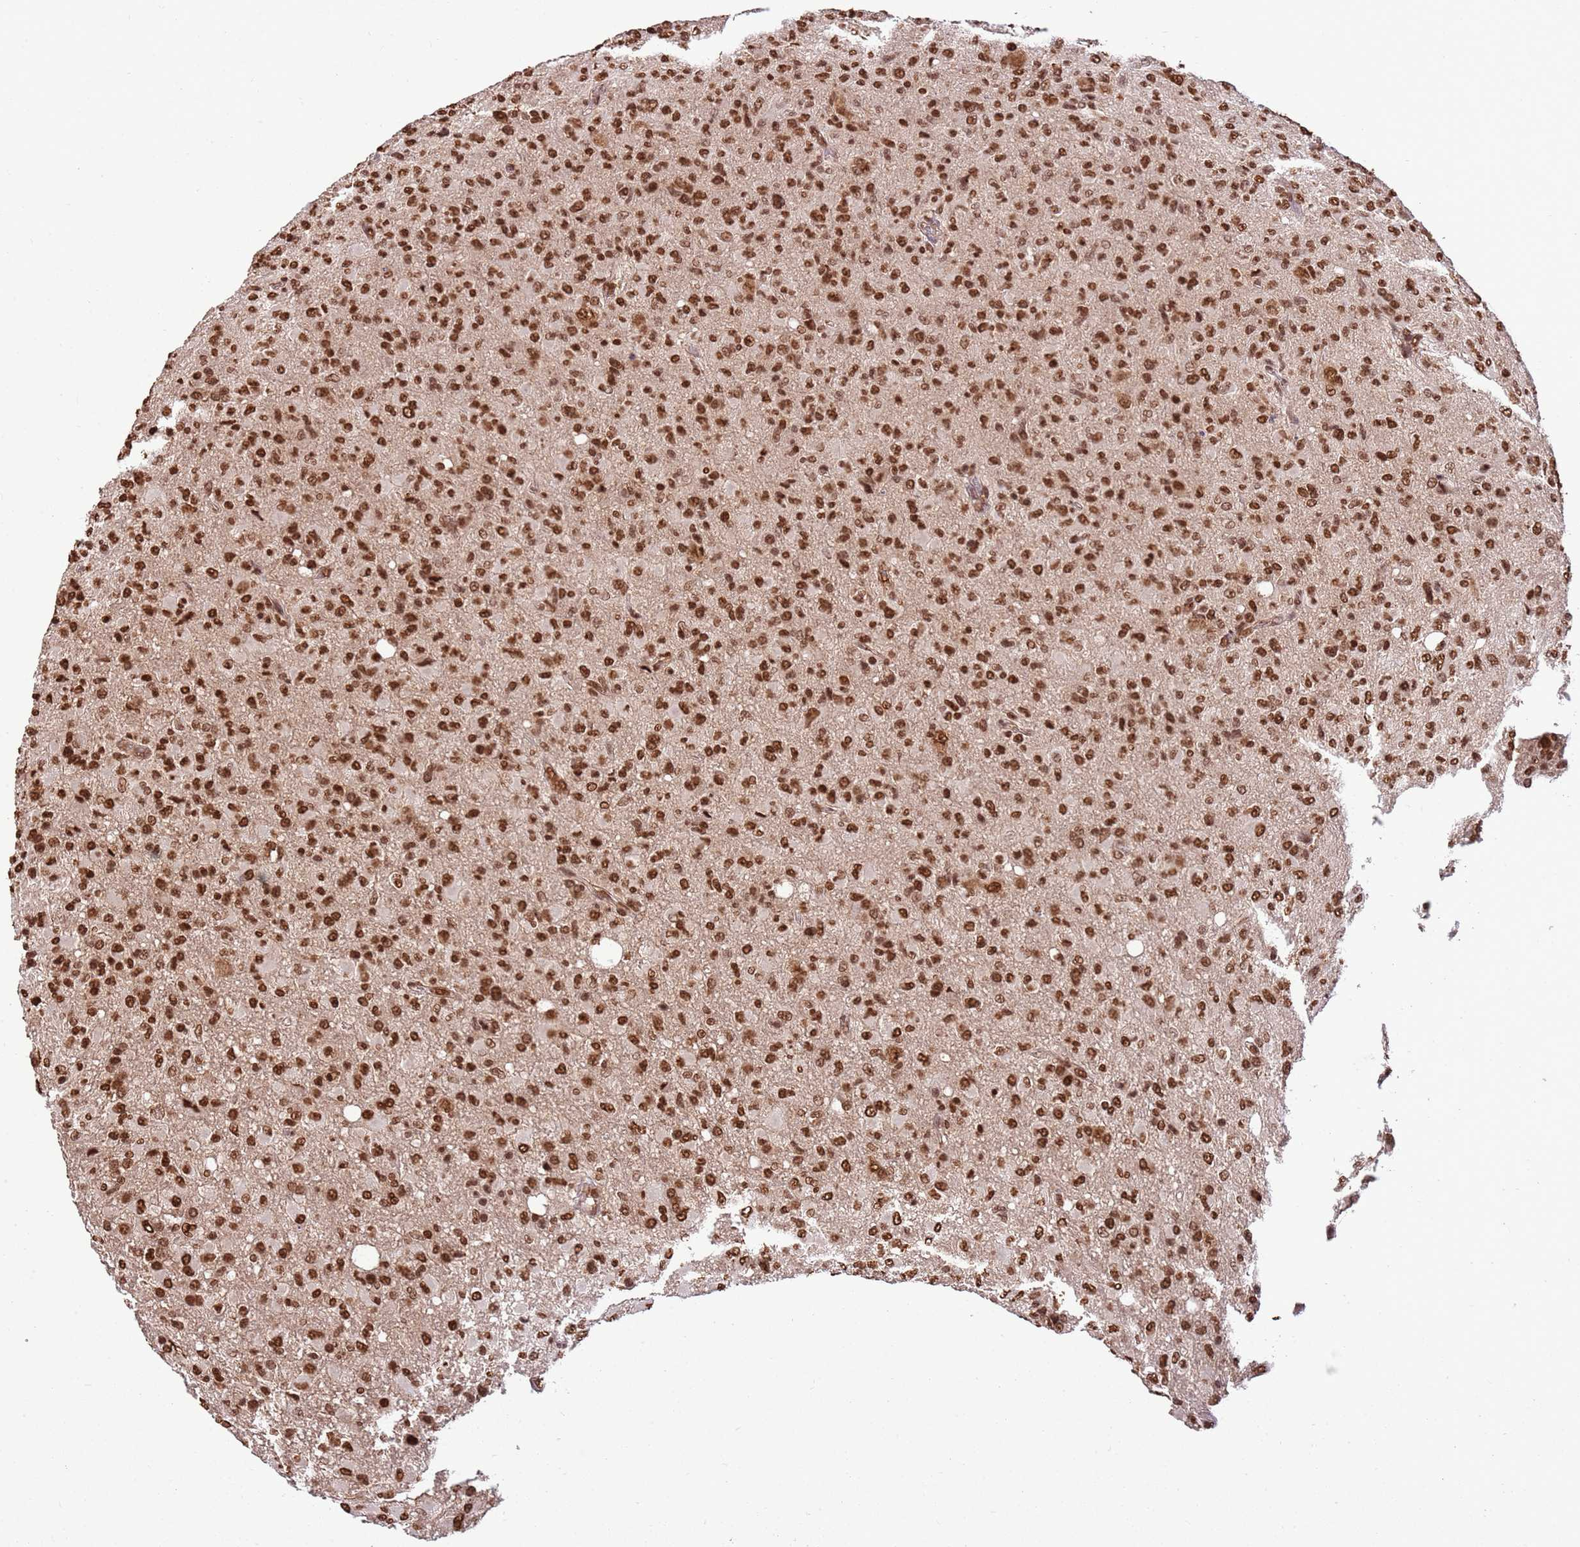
{"staining": {"intensity": "moderate", "quantity": ">75%", "location": "nuclear"}, "tissue": "glioma", "cell_type": "Tumor cells", "image_type": "cancer", "snomed": [{"axis": "morphology", "description": "Glioma, malignant, High grade"}, {"axis": "topography", "description": "Brain"}], "caption": "High-magnification brightfield microscopy of malignant glioma (high-grade) stained with DAB (3,3'-diaminobenzidine) (brown) and counterstained with hematoxylin (blue). tumor cells exhibit moderate nuclear positivity is identified in about>75% of cells.", "gene": "ZBTB12", "patient": {"sex": "female", "age": 57}}